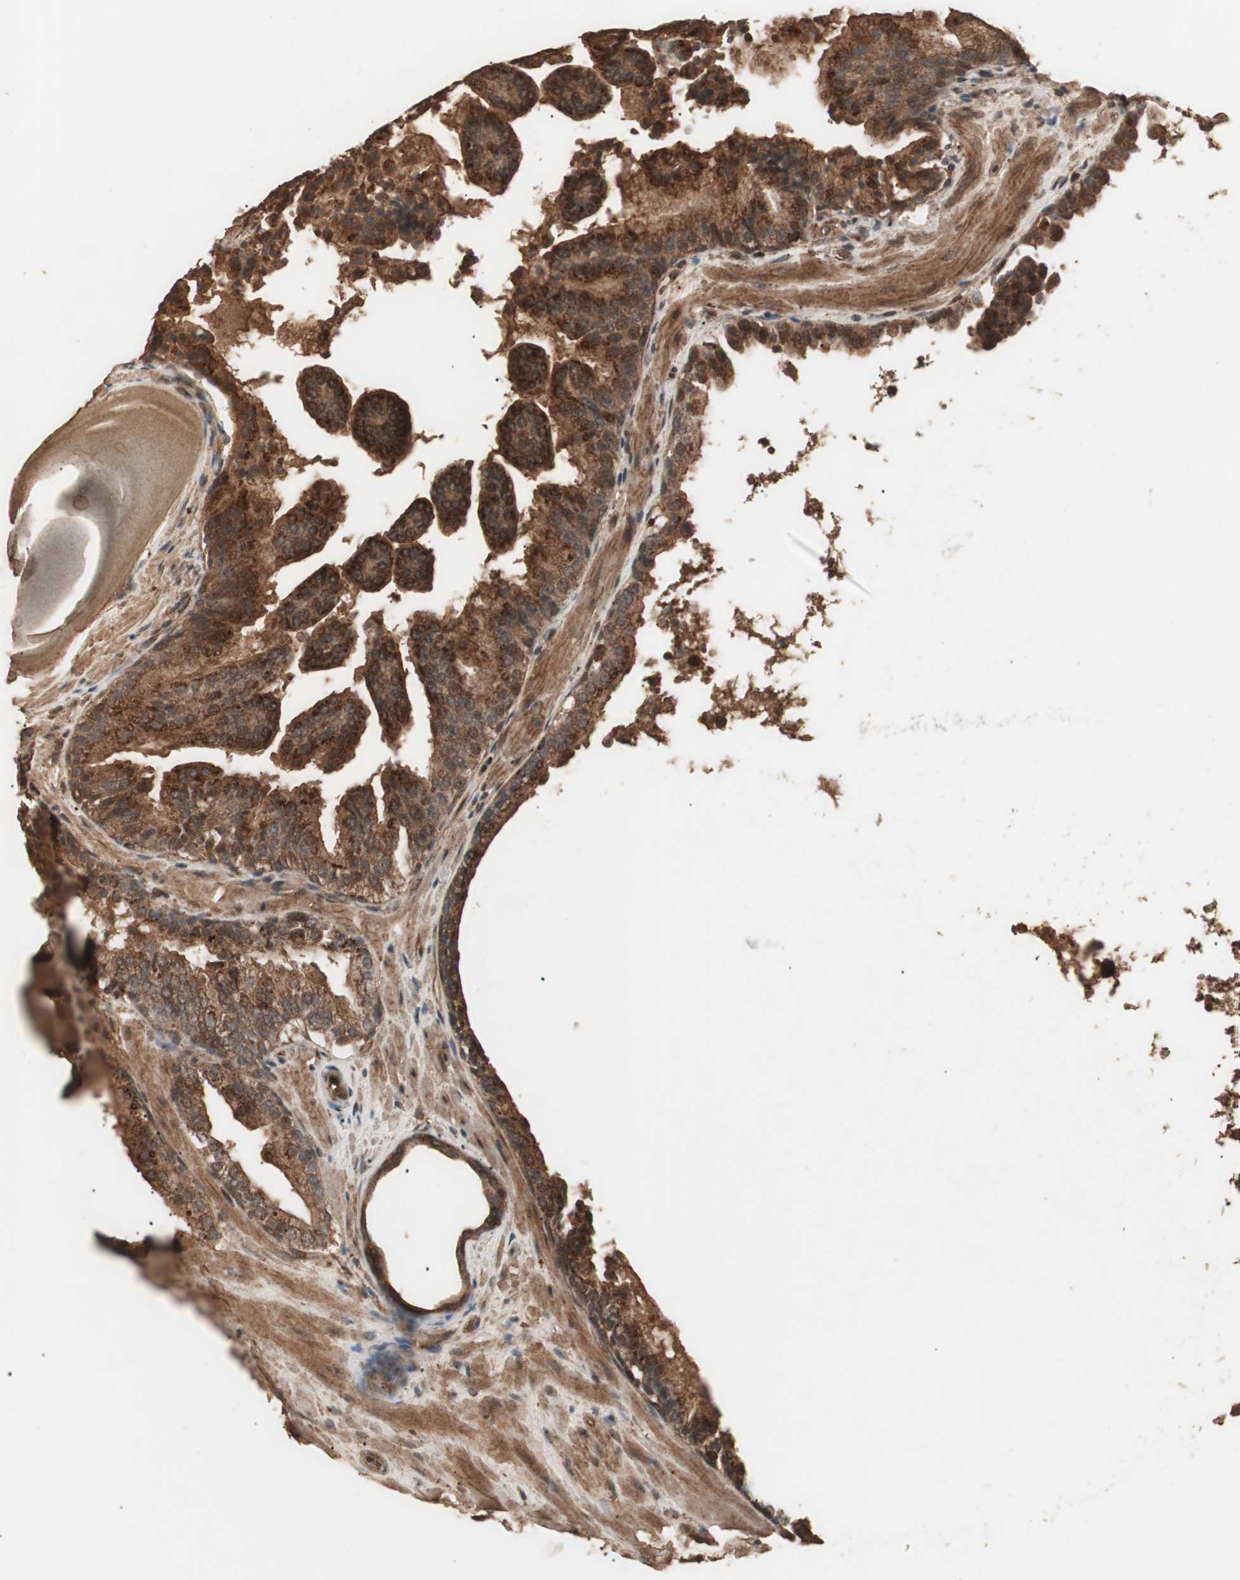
{"staining": {"intensity": "strong", "quantity": ">75%", "location": "cytoplasmic/membranous"}, "tissue": "prostate cancer", "cell_type": "Tumor cells", "image_type": "cancer", "snomed": [{"axis": "morphology", "description": "Adenocarcinoma, High grade"}, {"axis": "topography", "description": "Prostate"}], "caption": "Strong cytoplasmic/membranous protein positivity is appreciated in approximately >75% of tumor cells in prostate high-grade adenocarcinoma.", "gene": "CCN4", "patient": {"sex": "male", "age": 68}}